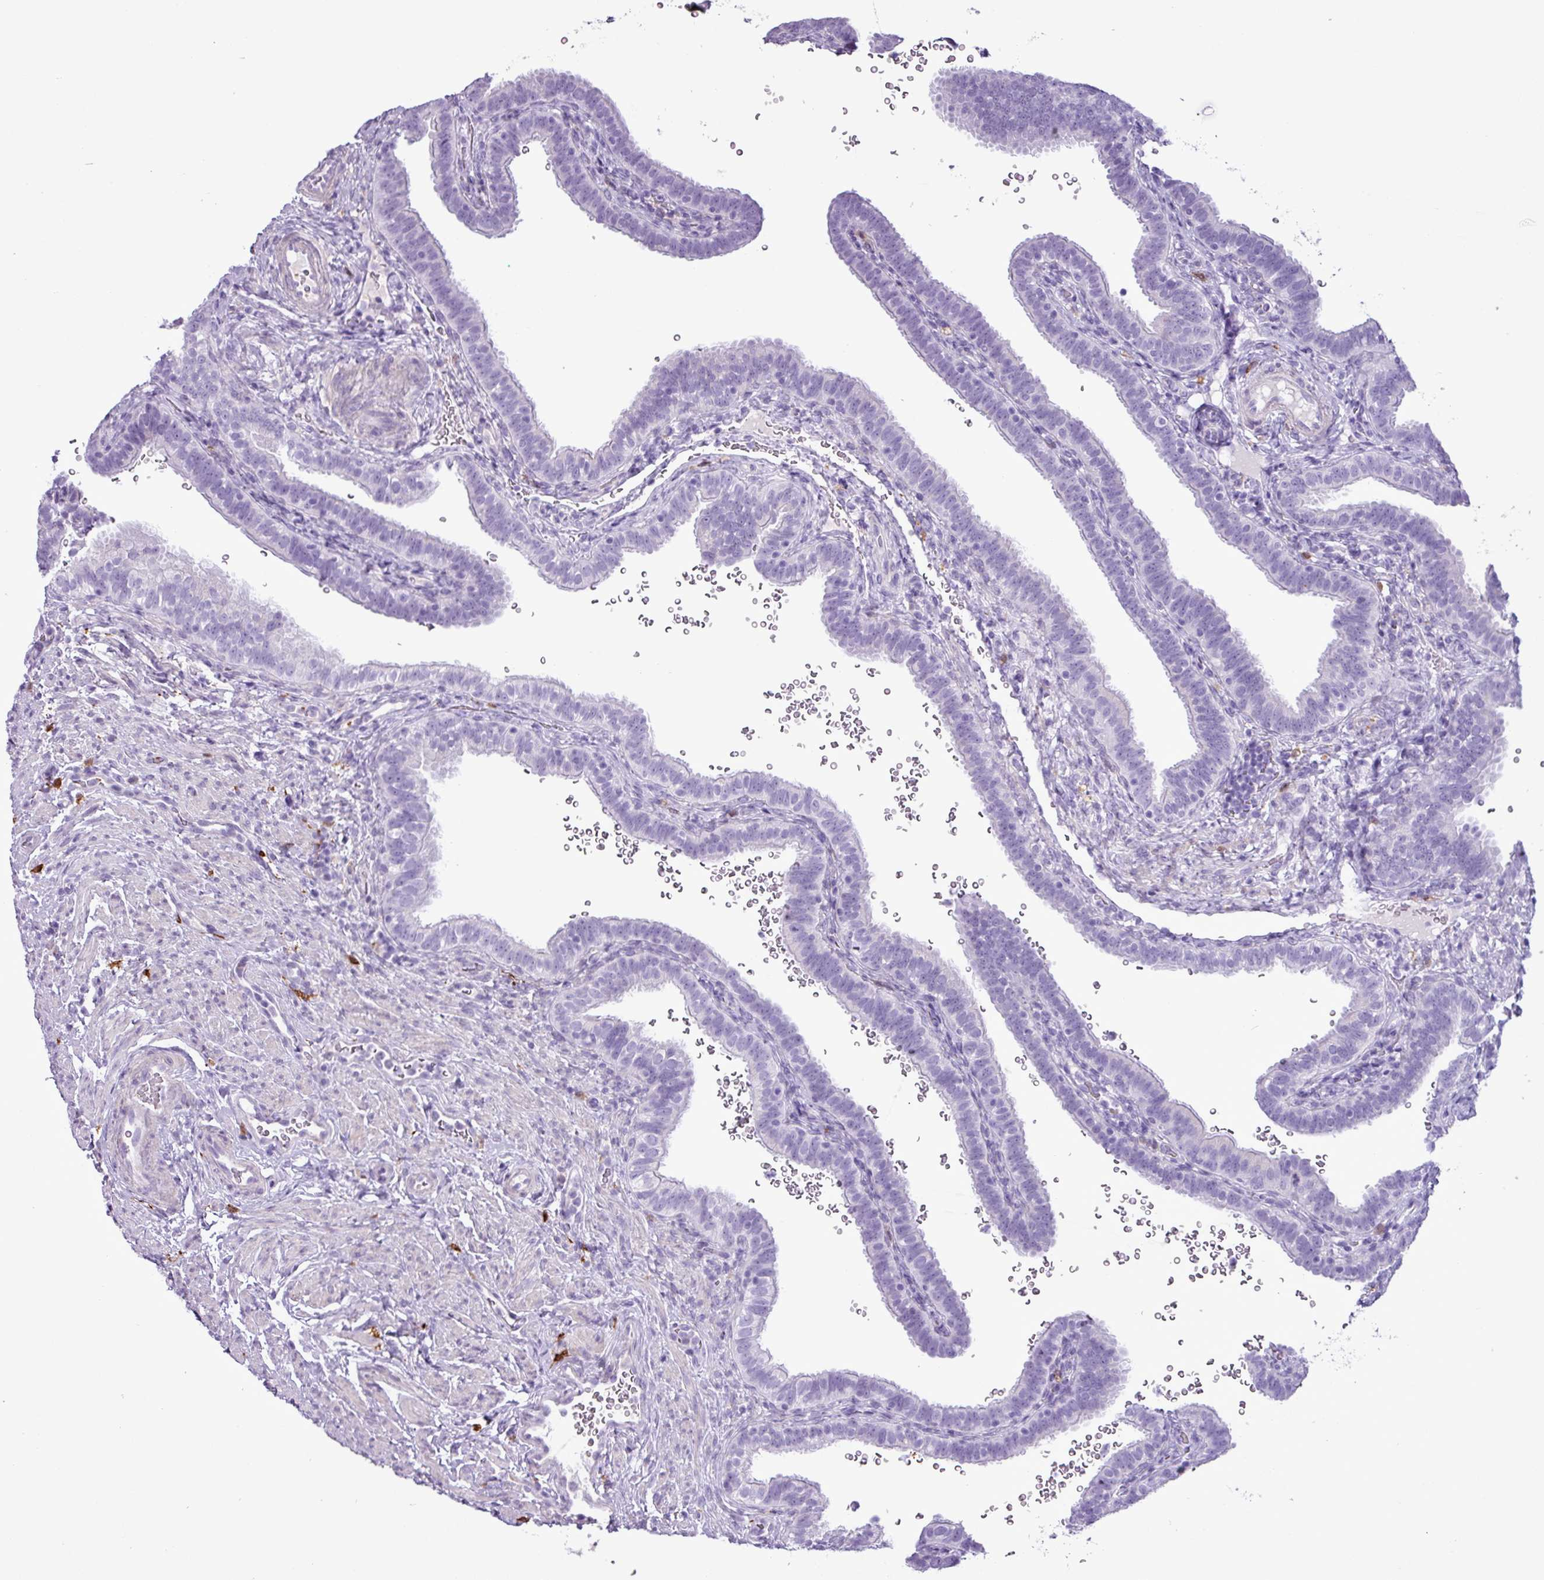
{"staining": {"intensity": "negative", "quantity": "none", "location": "none"}, "tissue": "fallopian tube", "cell_type": "Glandular cells", "image_type": "normal", "snomed": [{"axis": "morphology", "description": "Normal tissue, NOS"}, {"axis": "topography", "description": "Fallopian tube"}], "caption": "The immunohistochemistry histopathology image has no significant expression in glandular cells of fallopian tube. (DAB IHC, high magnification).", "gene": "TMEM200C", "patient": {"sex": "female", "age": 41}}